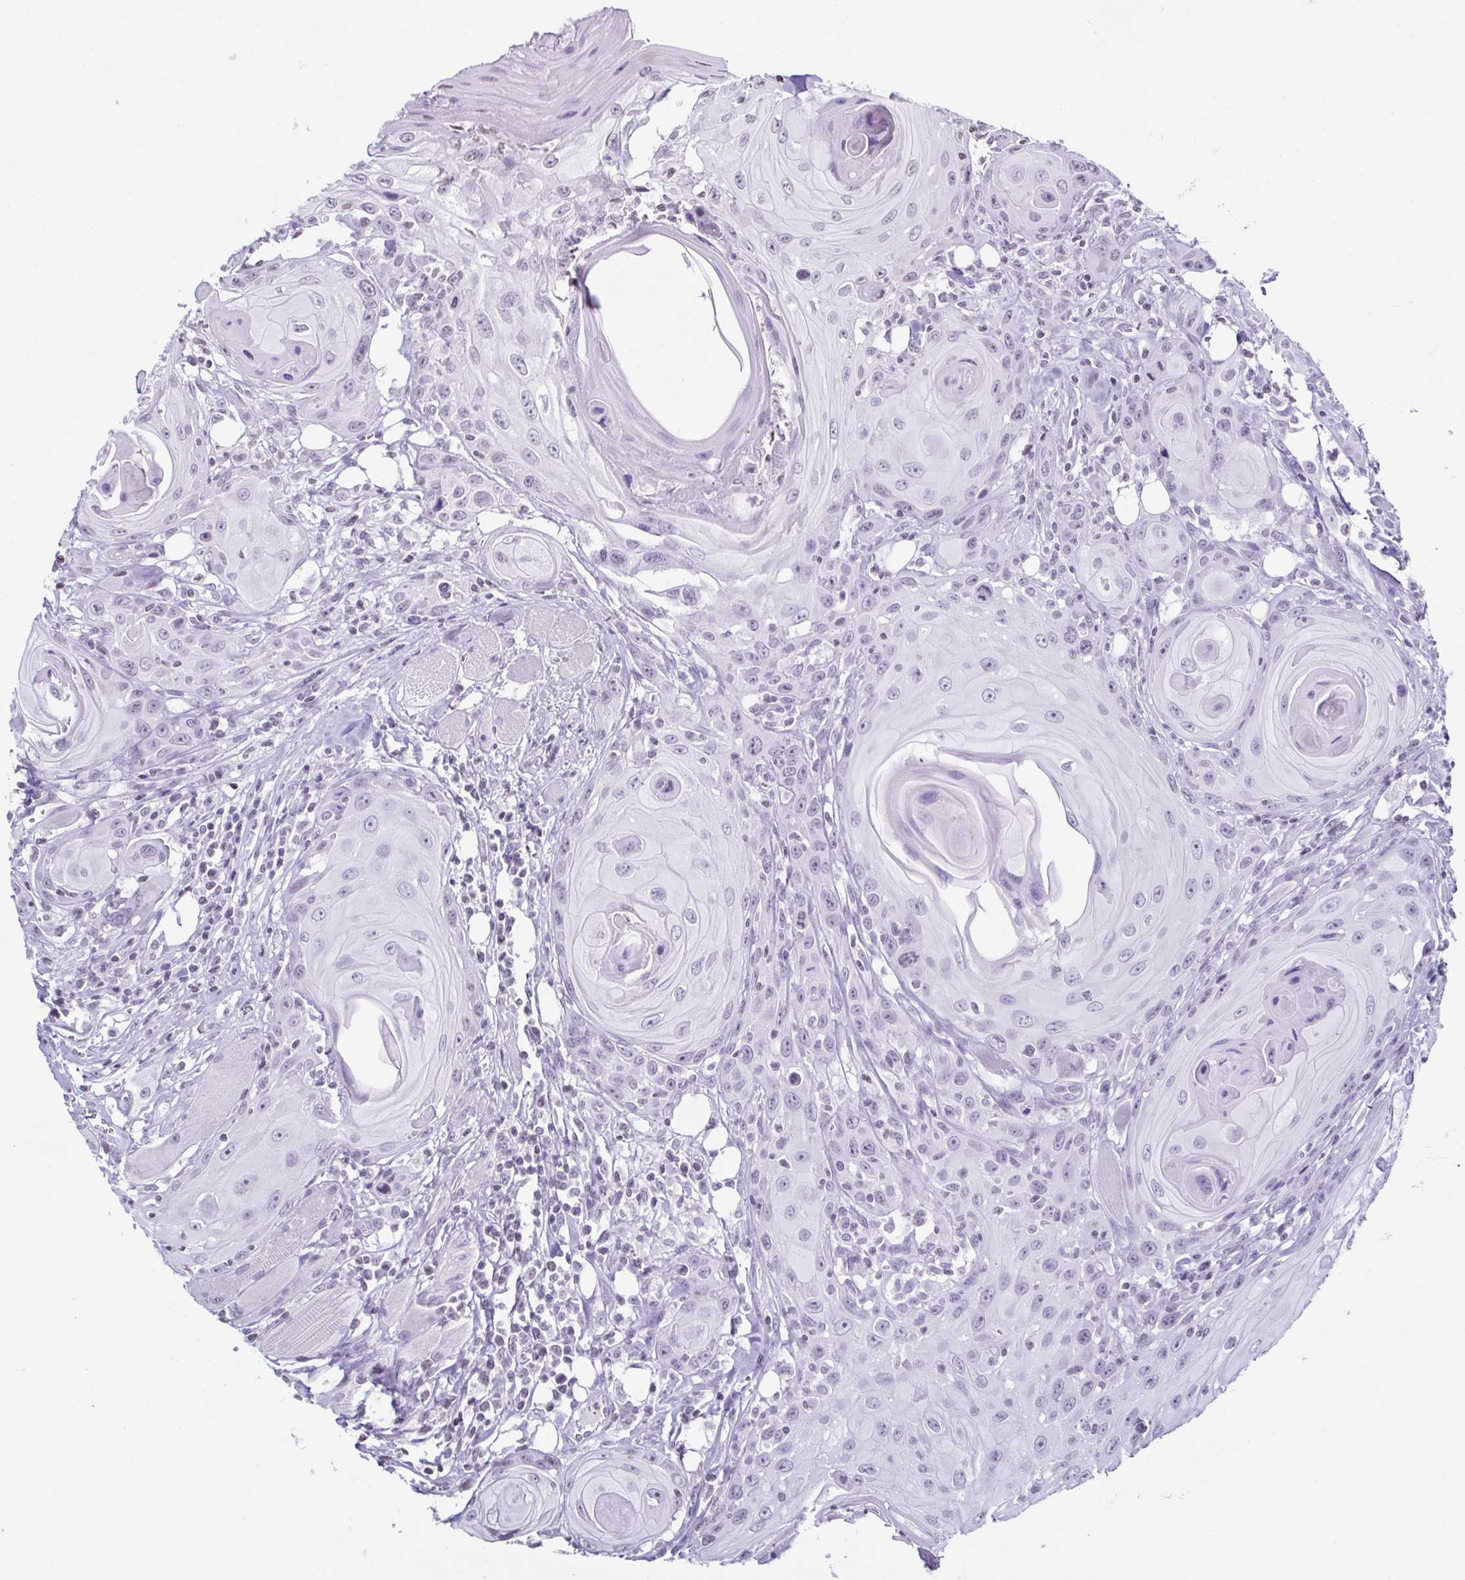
{"staining": {"intensity": "negative", "quantity": "none", "location": "none"}, "tissue": "head and neck cancer", "cell_type": "Tumor cells", "image_type": "cancer", "snomed": [{"axis": "morphology", "description": "Squamous cell carcinoma, NOS"}, {"axis": "topography", "description": "Head-Neck"}], "caption": "Immunohistochemistry (IHC) of human head and neck cancer (squamous cell carcinoma) demonstrates no expression in tumor cells.", "gene": "VCY1B", "patient": {"sex": "female", "age": 80}}